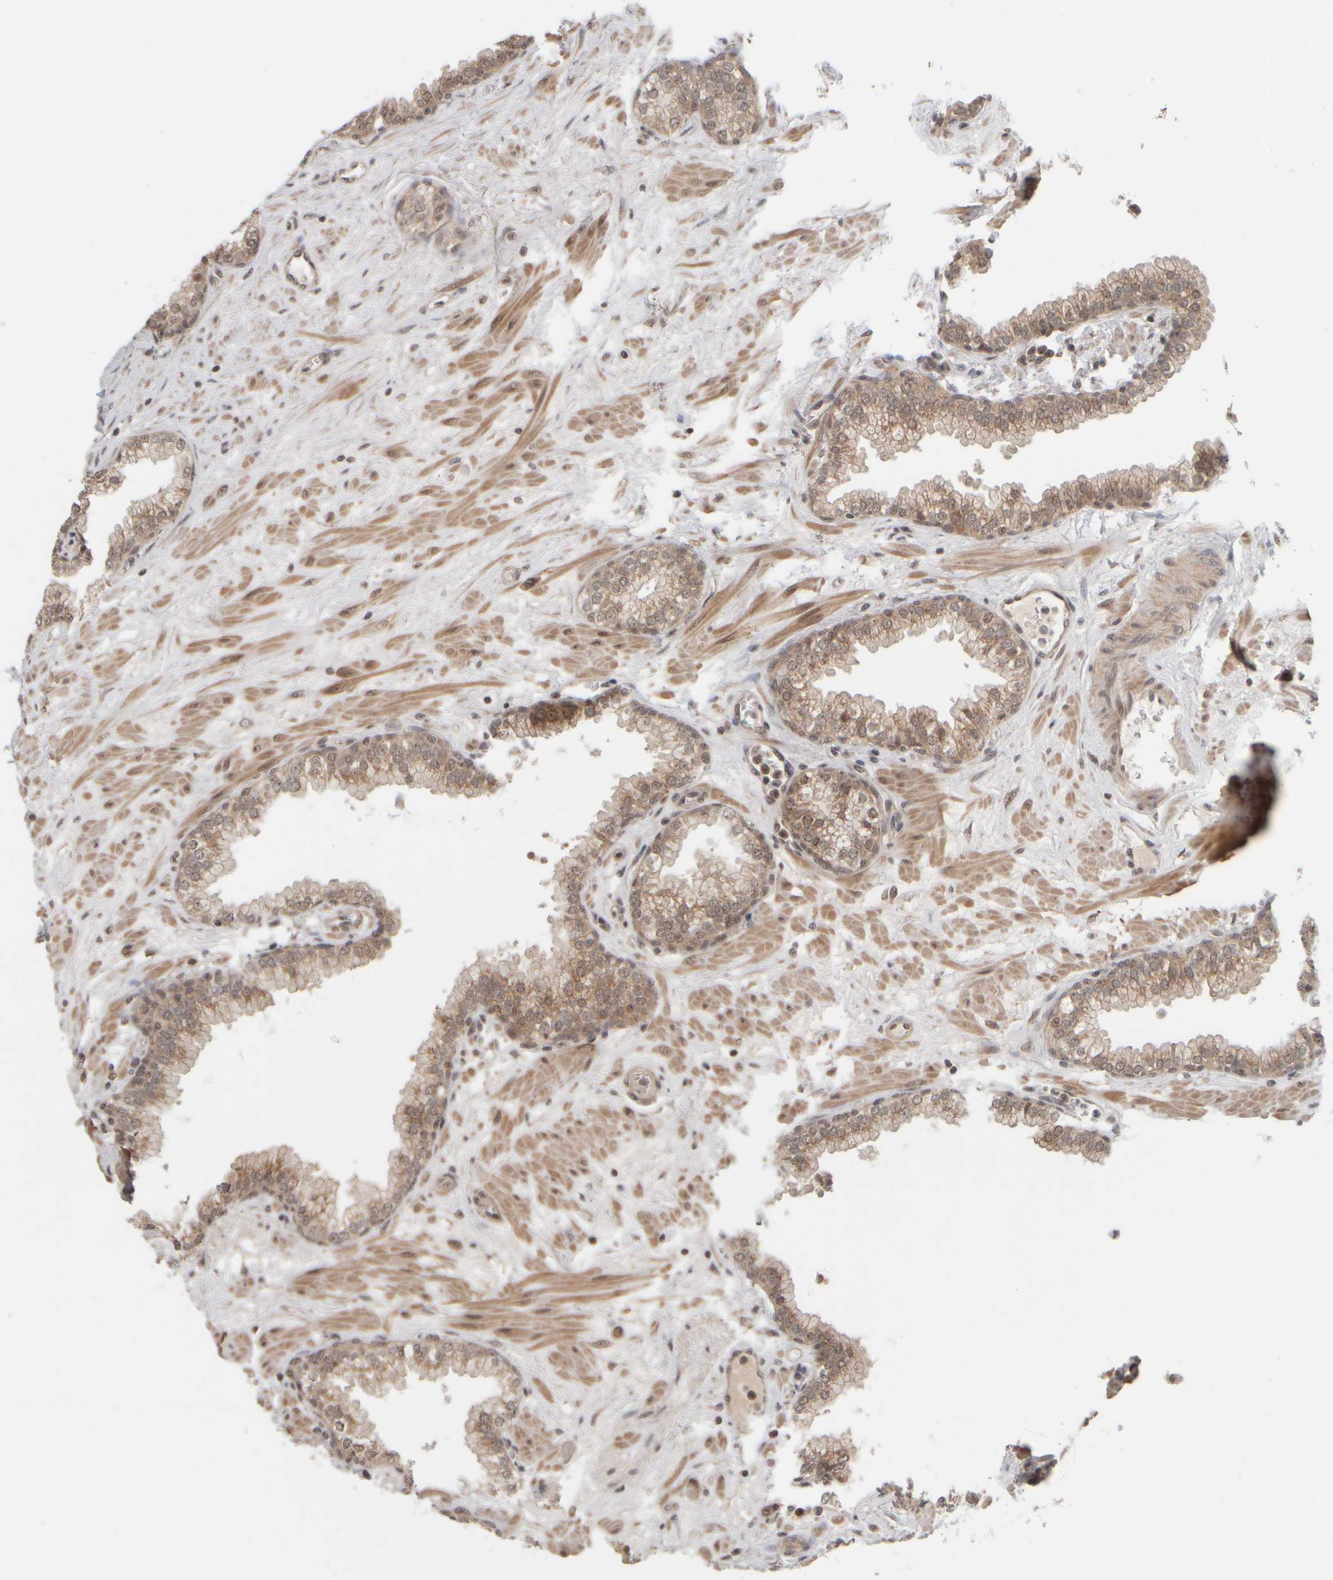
{"staining": {"intensity": "weak", "quantity": ">75%", "location": "cytoplasmic/membranous"}, "tissue": "prostate", "cell_type": "Glandular cells", "image_type": "normal", "snomed": [{"axis": "morphology", "description": "Normal tissue, NOS"}, {"axis": "morphology", "description": "Urothelial carcinoma, Low grade"}, {"axis": "topography", "description": "Urinary bladder"}, {"axis": "topography", "description": "Prostate"}], "caption": "This histopathology image shows immunohistochemistry (IHC) staining of benign human prostate, with low weak cytoplasmic/membranous positivity in about >75% of glandular cells.", "gene": "SYNRG", "patient": {"sex": "male", "age": 60}}